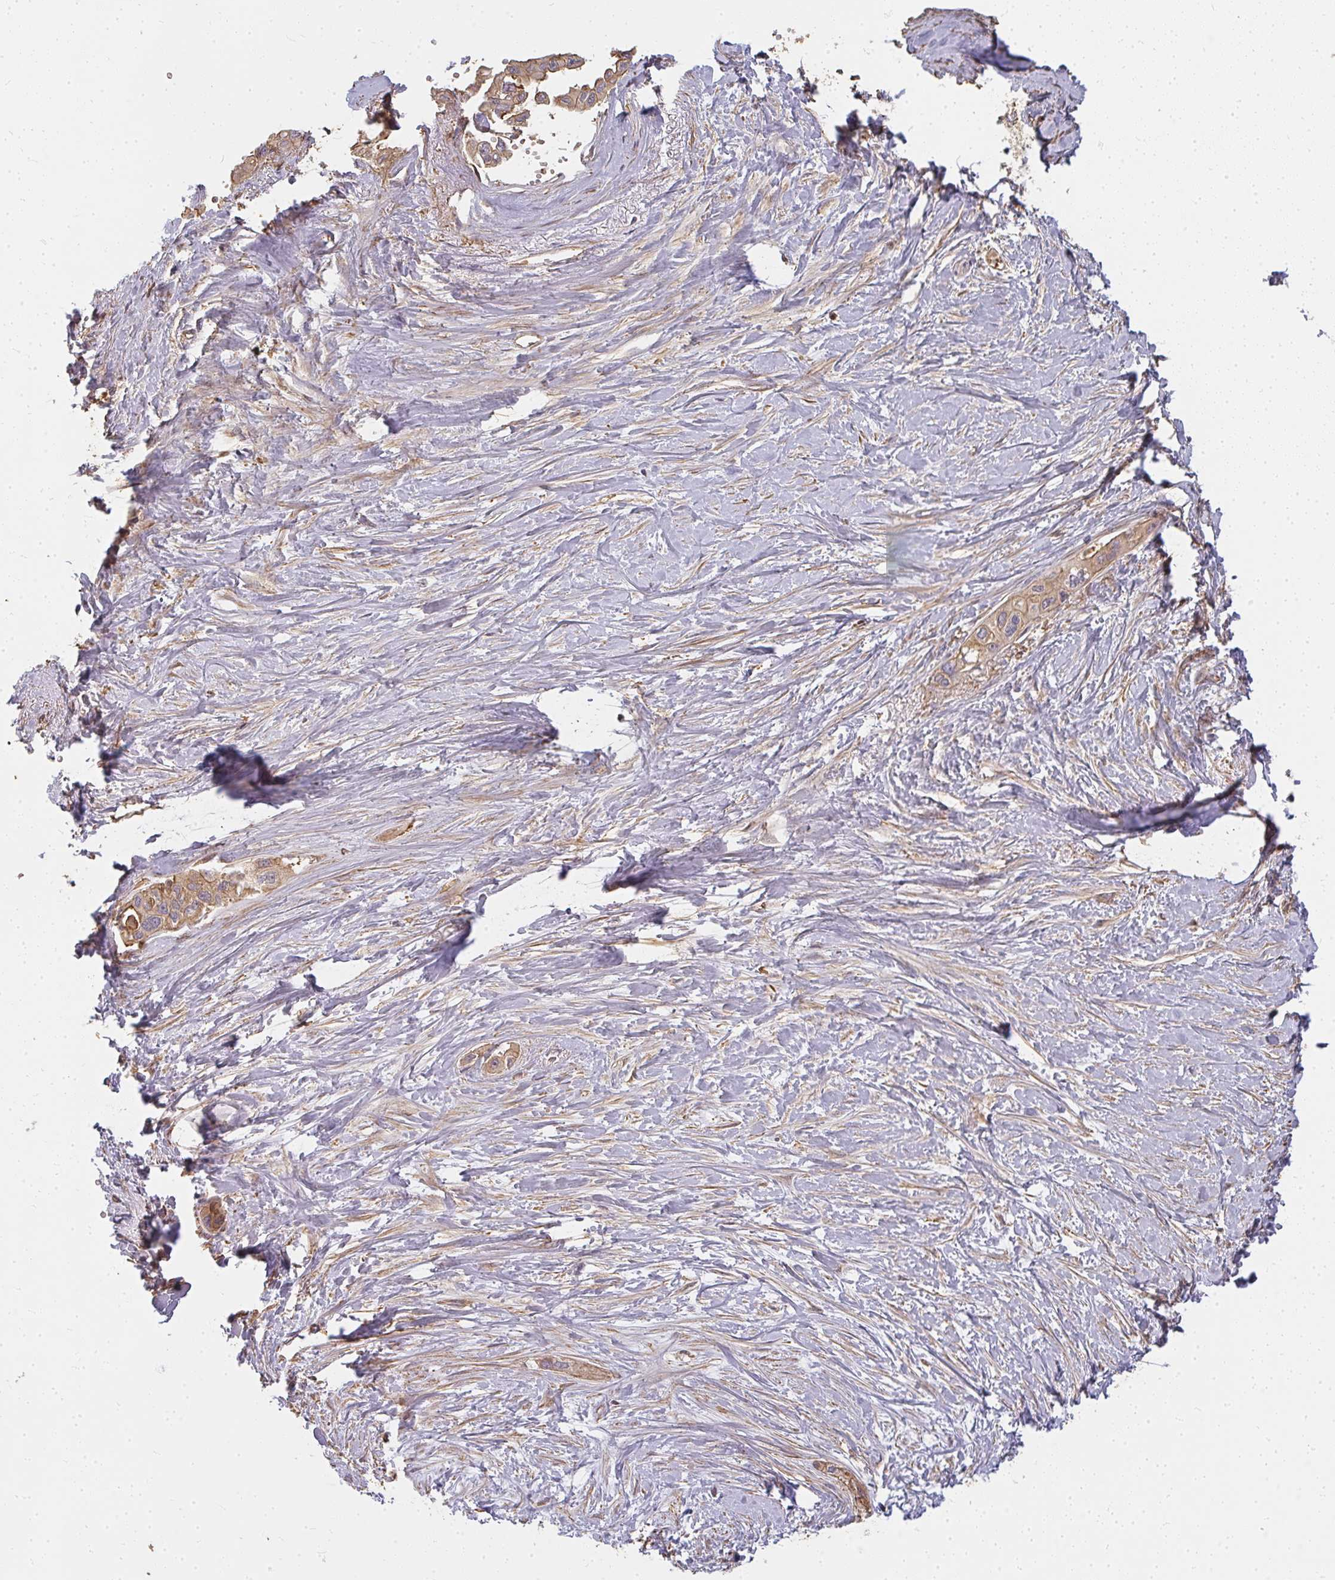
{"staining": {"intensity": "moderate", "quantity": ">75%", "location": "cytoplasmic/membranous"}, "tissue": "pancreatic cancer", "cell_type": "Tumor cells", "image_type": "cancer", "snomed": [{"axis": "morphology", "description": "Adenocarcinoma, NOS"}, {"axis": "topography", "description": "Pancreas"}], "caption": "Human pancreatic cancer (adenocarcinoma) stained for a protein (brown) reveals moderate cytoplasmic/membranous positive staining in approximately >75% of tumor cells.", "gene": "CNTRL", "patient": {"sex": "female", "age": 50}}